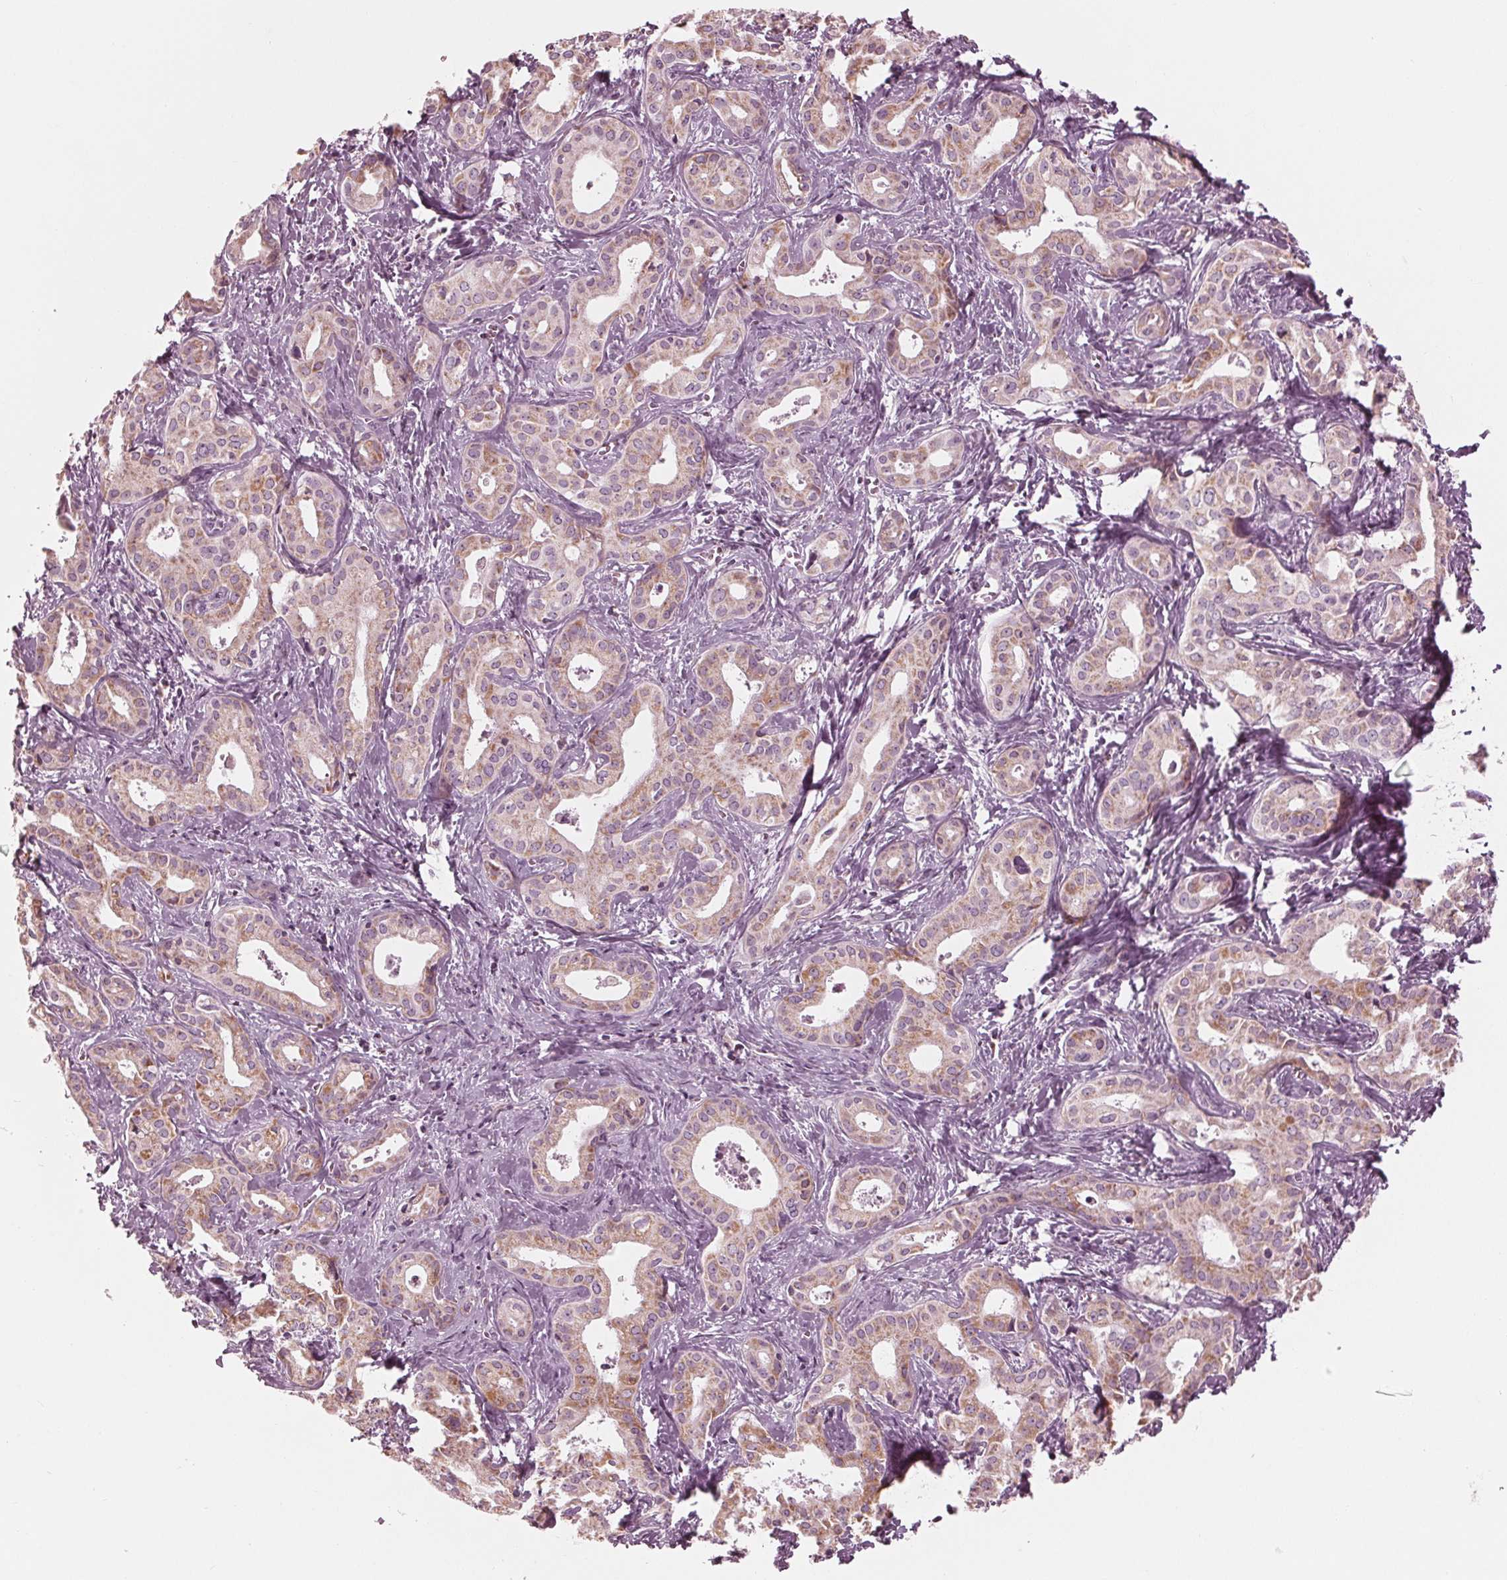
{"staining": {"intensity": "moderate", "quantity": "25%-75%", "location": "cytoplasmic/membranous"}, "tissue": "liver cancer", "cell_type": "Tumor cells", "image_type": "cancer", "snomed": [{"axis": "morphology", "description": "Cholangiocarcinoma"}, {"axis": "topography", "description": "Liver"}], "caption": "Immunohistochemical staining of liver cancer (cholangiocarcinoma) exhibits medium levels of moderate cytoplasmic/membranous staining in about 25%-75% of tumor cells.", "gene": "CLN6", "patient": {"sex": "female", "age": 65}}